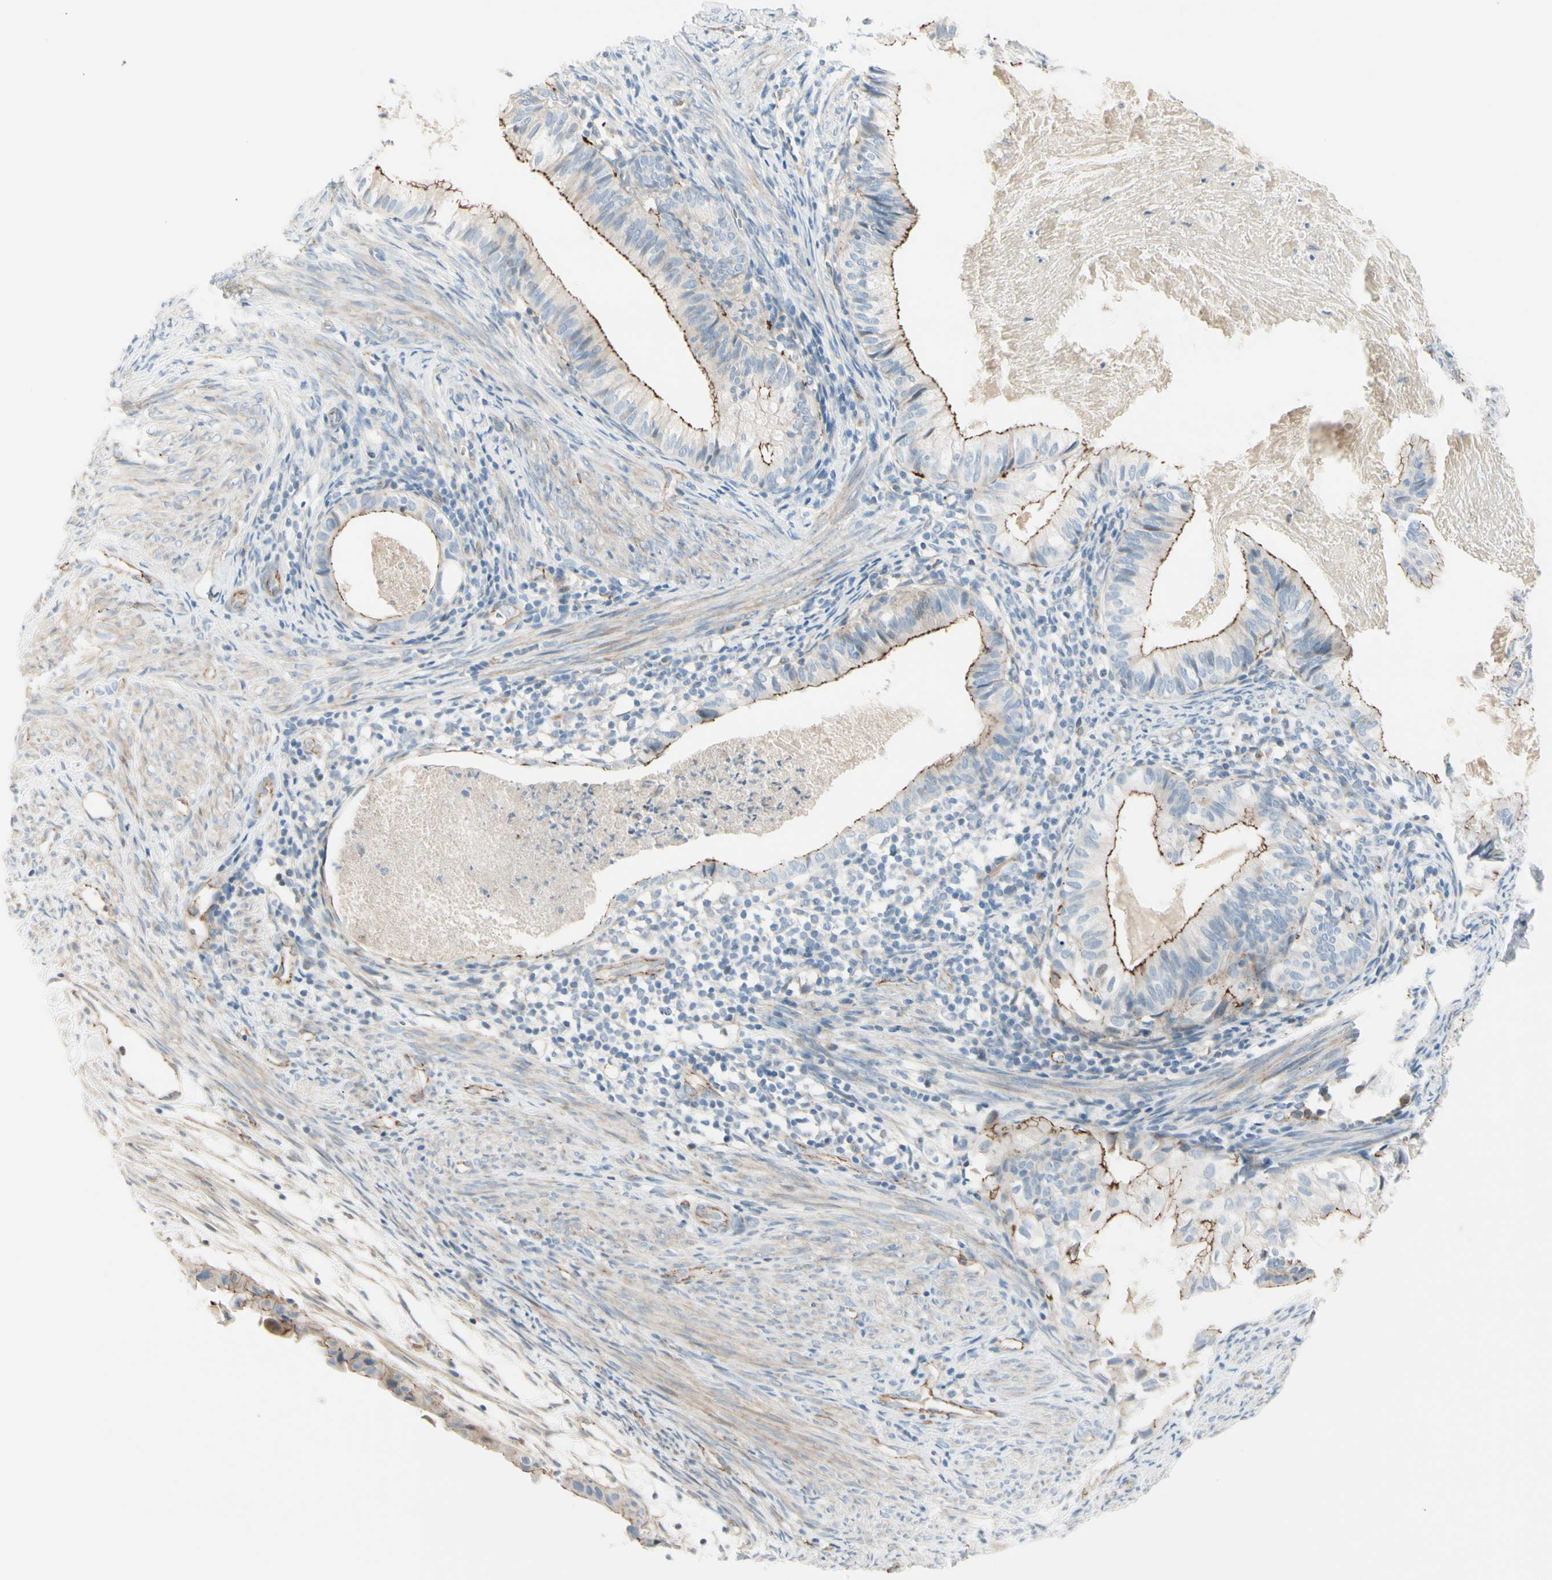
{"staining": {"intensity": "weak", "quantity": "25%-75%", "location": "cytoplasmic/membranous"}, "tissue": "cervical cancer", "cell_type": "Tumor cells", "image_type": "cancer", "snomed": [{"axis": "morphology", "description": "Normal tissue, NOS"}, {"axis": "morphology", "description": "Adenocarcinoma, NOS"}, {"axis": "topography", "description": "Cervix"}, {"axis": "topography", "description": "Endometrium"}], "caption": "Cervical cancer (adenocarcinoma) was stained to show a protein in brown. There is low levels of weak cytoplasmic/membranous positivity in about 25%-75% of tumor cells. The protein of interest is shown in brown color, while the nuclei are stained blue.", "gene": "TJP1", "patient": {"sex": "female", "age": 86}}